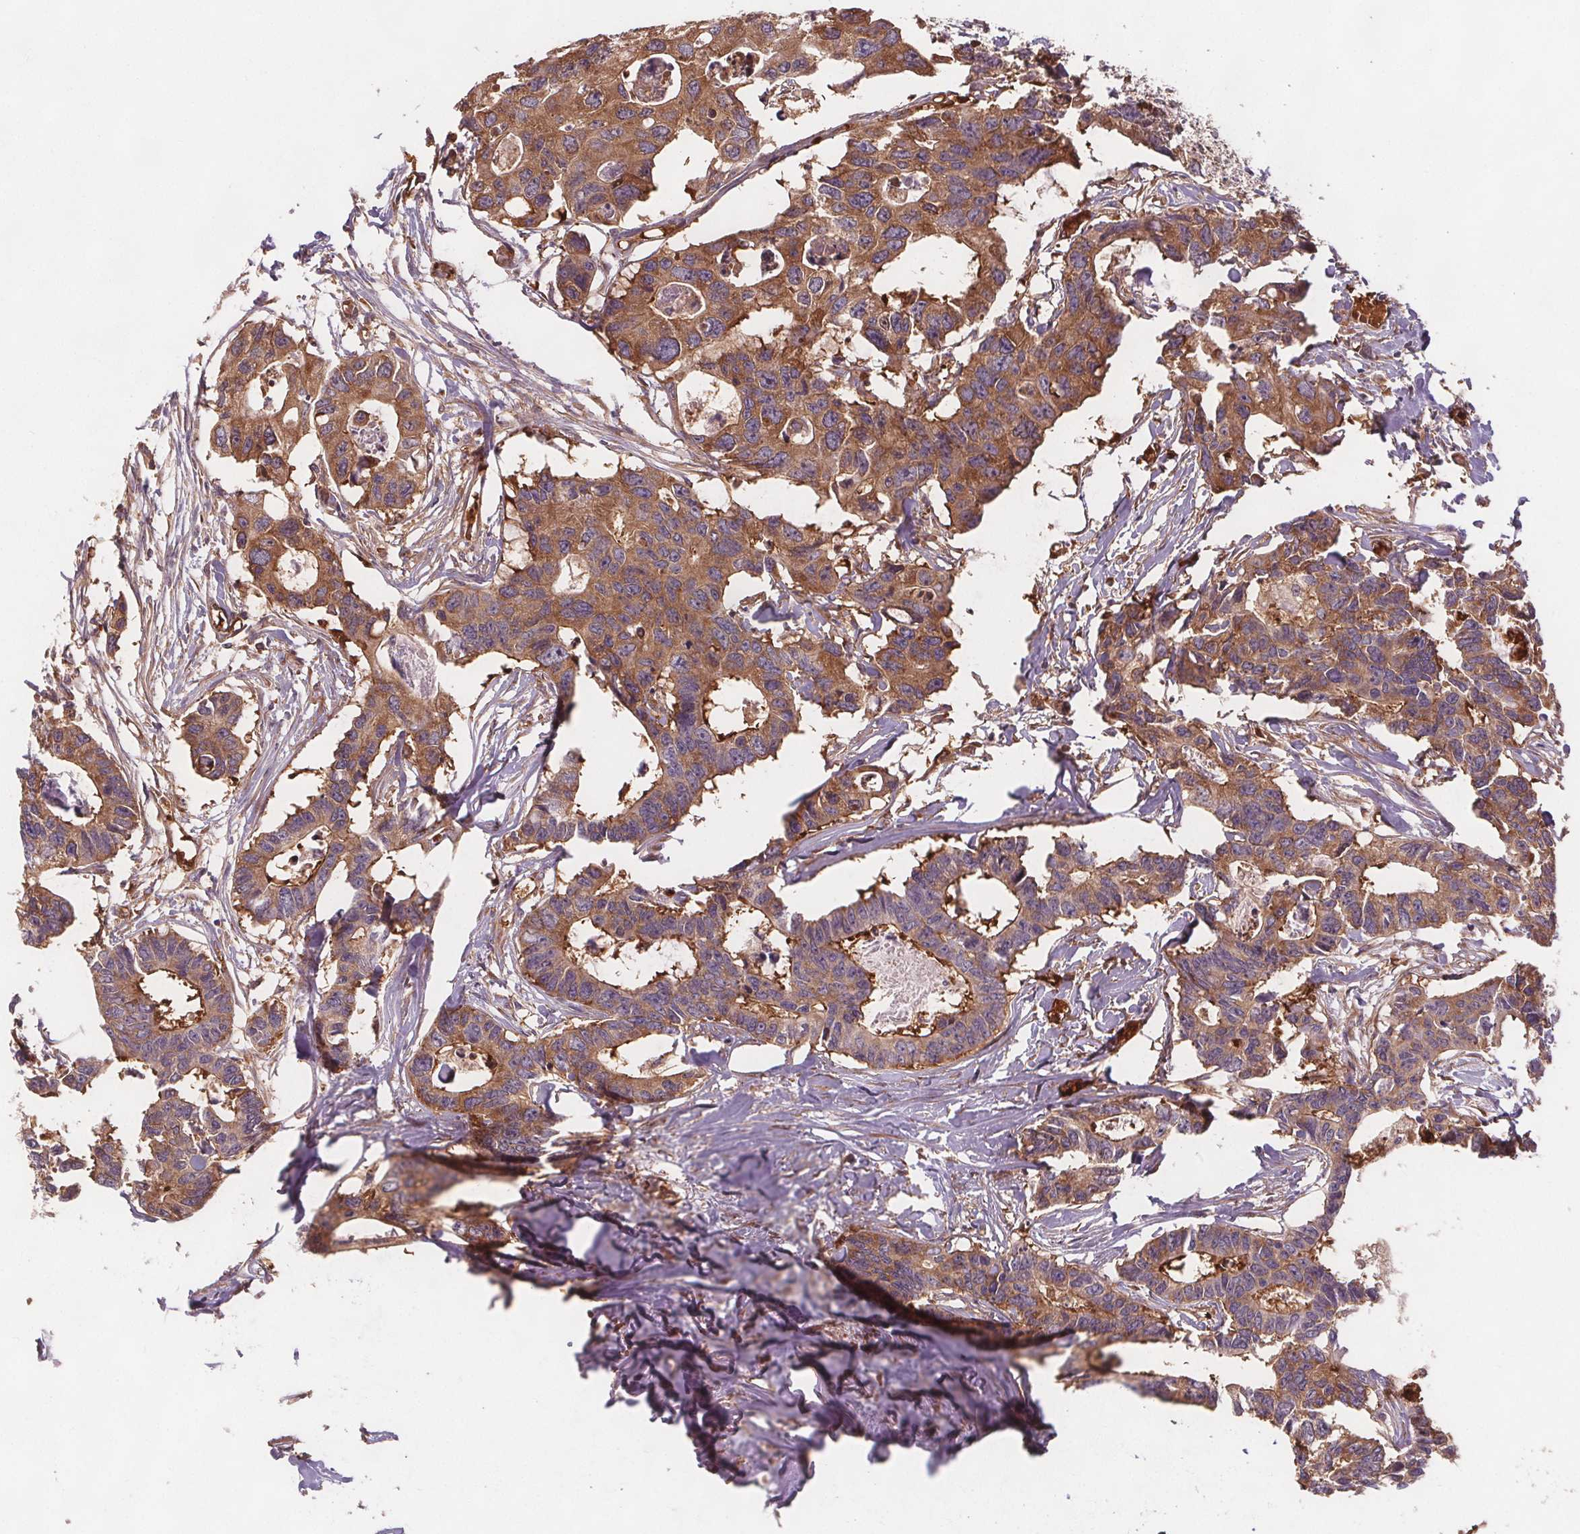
{"staining": {"intensity": "moderate", "quantity": ">75%", "location": "cytoplasmic/membranous"}, "tissue": "colorectal cancer", "cell_type": "Tumor cells", "image_type": "cancer", "snomed": [{"axis": "morphology", "description": "Adenocarcinoma, NOS"}, {"axis": "topography", "description": "Rectum"}], "caption": "Immunohistochemical staining of colorectal cancer (adenocarcinoma) demonstrates moderate cytoplasmic/membranous protein positivity in approximately >75% of tumor cells.", "gene": "EIF3D", "patient": {"sex": "male", "age": 57}}